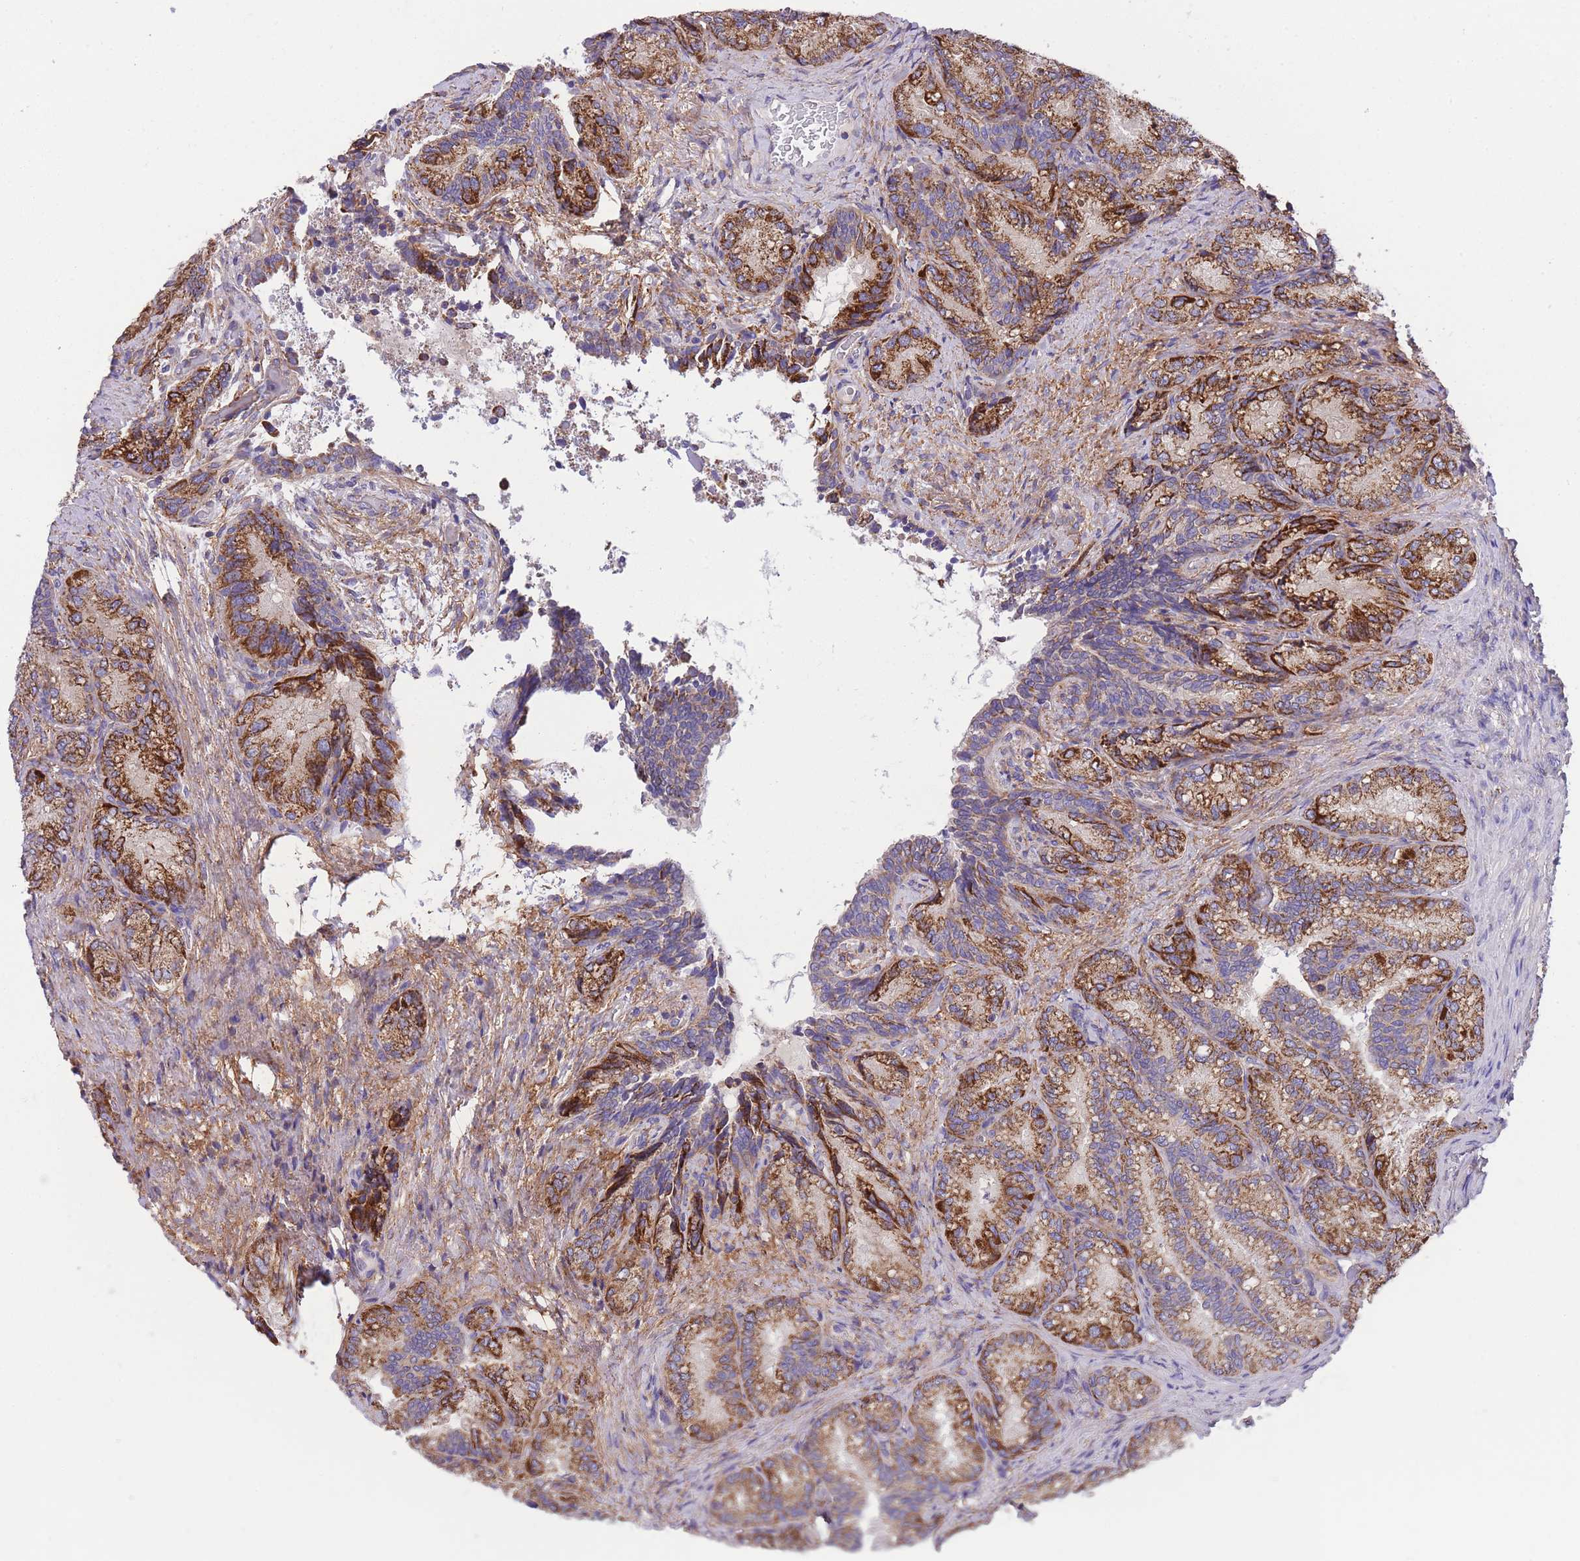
{"staining": {"intensity": "strong", "quantity": "25%-75%", "location": "cytoplasmic/membranous"}, "tissue": "seminal vesicle", "cell_type": "Glandular cells", "image_type": "normal", "snomed": [{"axis": "morphology", "description": "Normal tissue, NOS"}, {"axis": "topography", "description": "Seminal veicle"}], "caption": "Immunohistochemistry histopathology image of benign seminal vesicle: human seminal vesicle stained using immunohistochemistry (IHC) shows high levels of strong protein expression localized specifically in the cytoplasmic/membranous of glandular cells, appearing as a cytoplasmic/membranous brown color.", "gene": "ST3GAL3", "patient": {"sex": "male", "age": 58}}